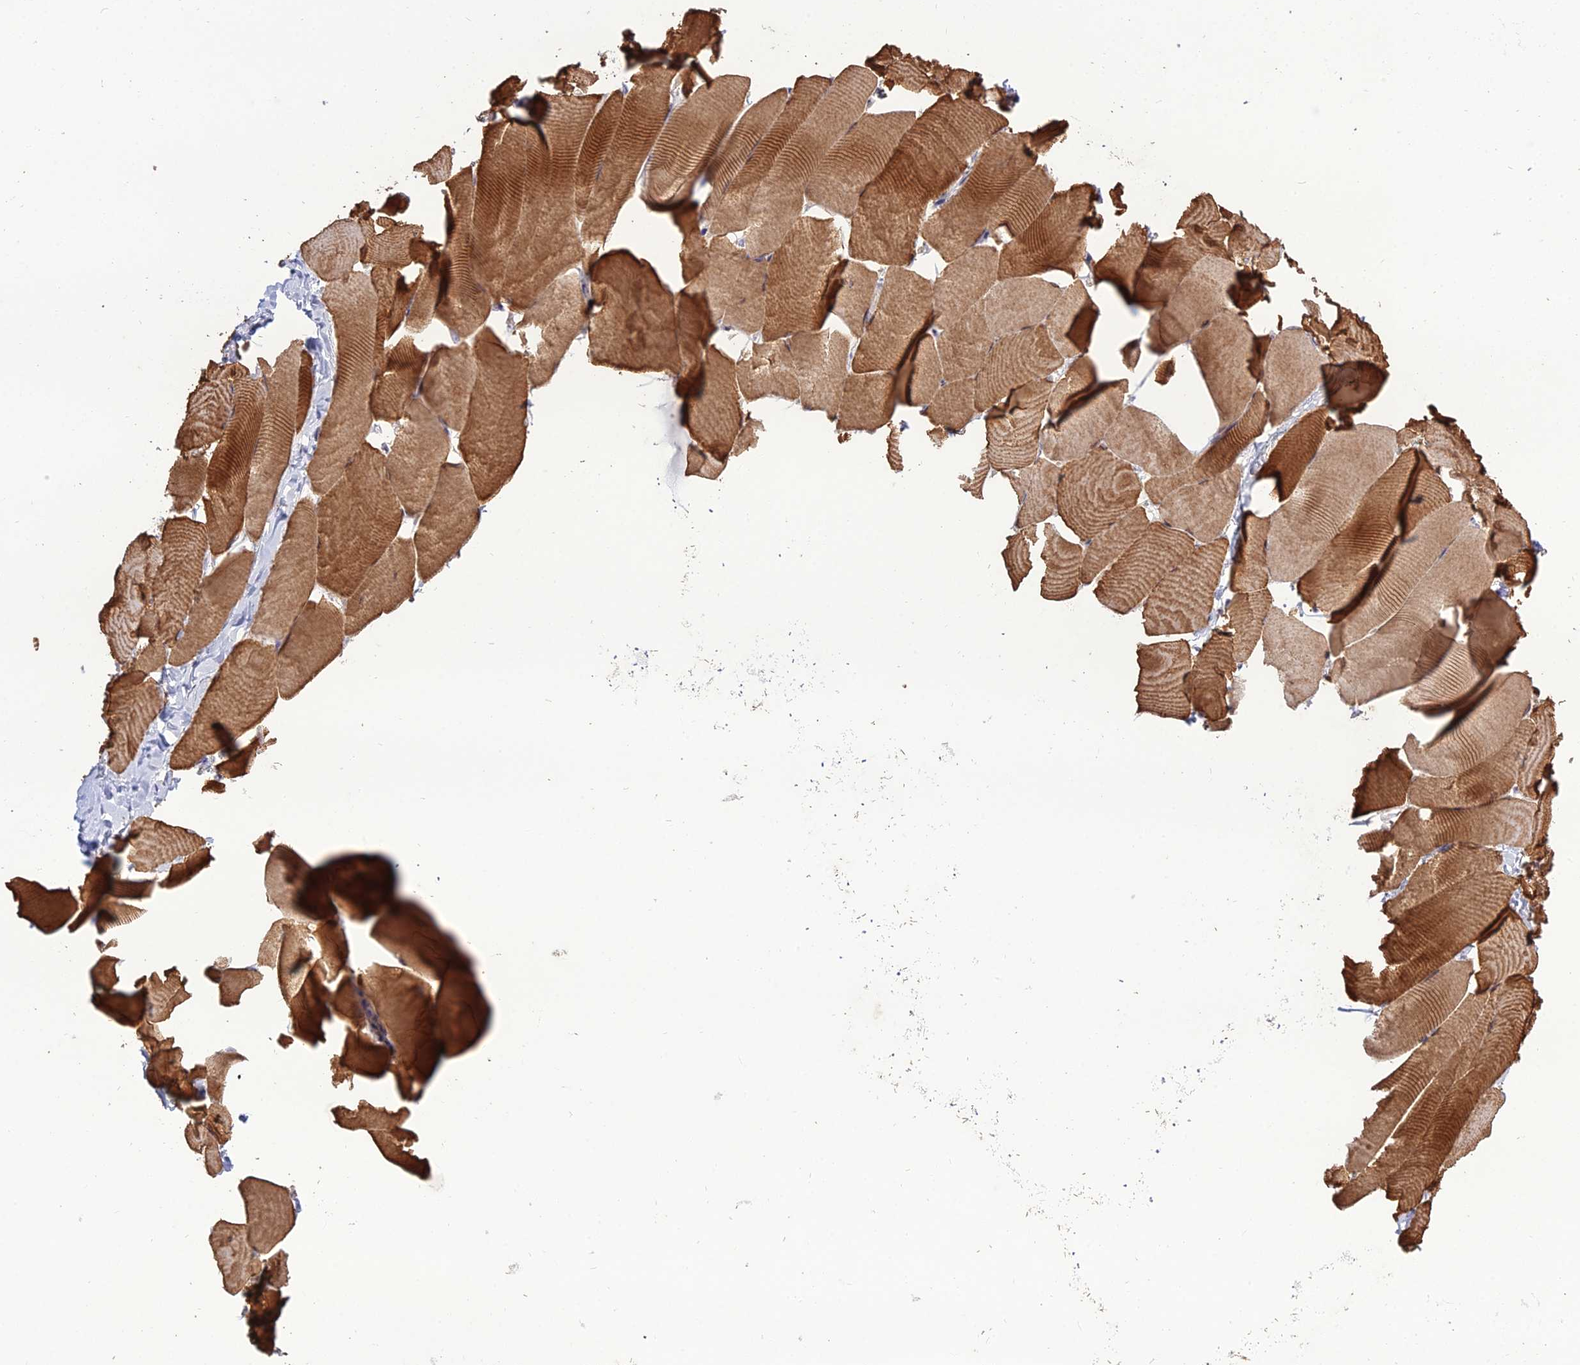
{"staining": {"intensity": "moderate", "quantity": ">75%", "location": "cytoplasmic/membranous"}, "tissue": "skeletal muscle", "cell_type": "Myocytes", "image_type": "normal", "snomed": [{"axis": "morphology", "description": "Normal tissue, NOS"}, {"axis": "topography", "description": "Skeletal muscle"}], "caption": "DAB (3,3'-diaminobenzidine) immunohistochemical staining of benign human skeletal muscle demonstrates moderate cytoplasmic/membranous protein staining in about >75% of myocytes. The staining is performed using DAB (3,3'-diaminobenzidine) brown chromogen to label protein expression. The nuclei are counter-stained blue using hematoxylin.", "gene": "EID2", "patient": {"sex": "male", "age": 25}}